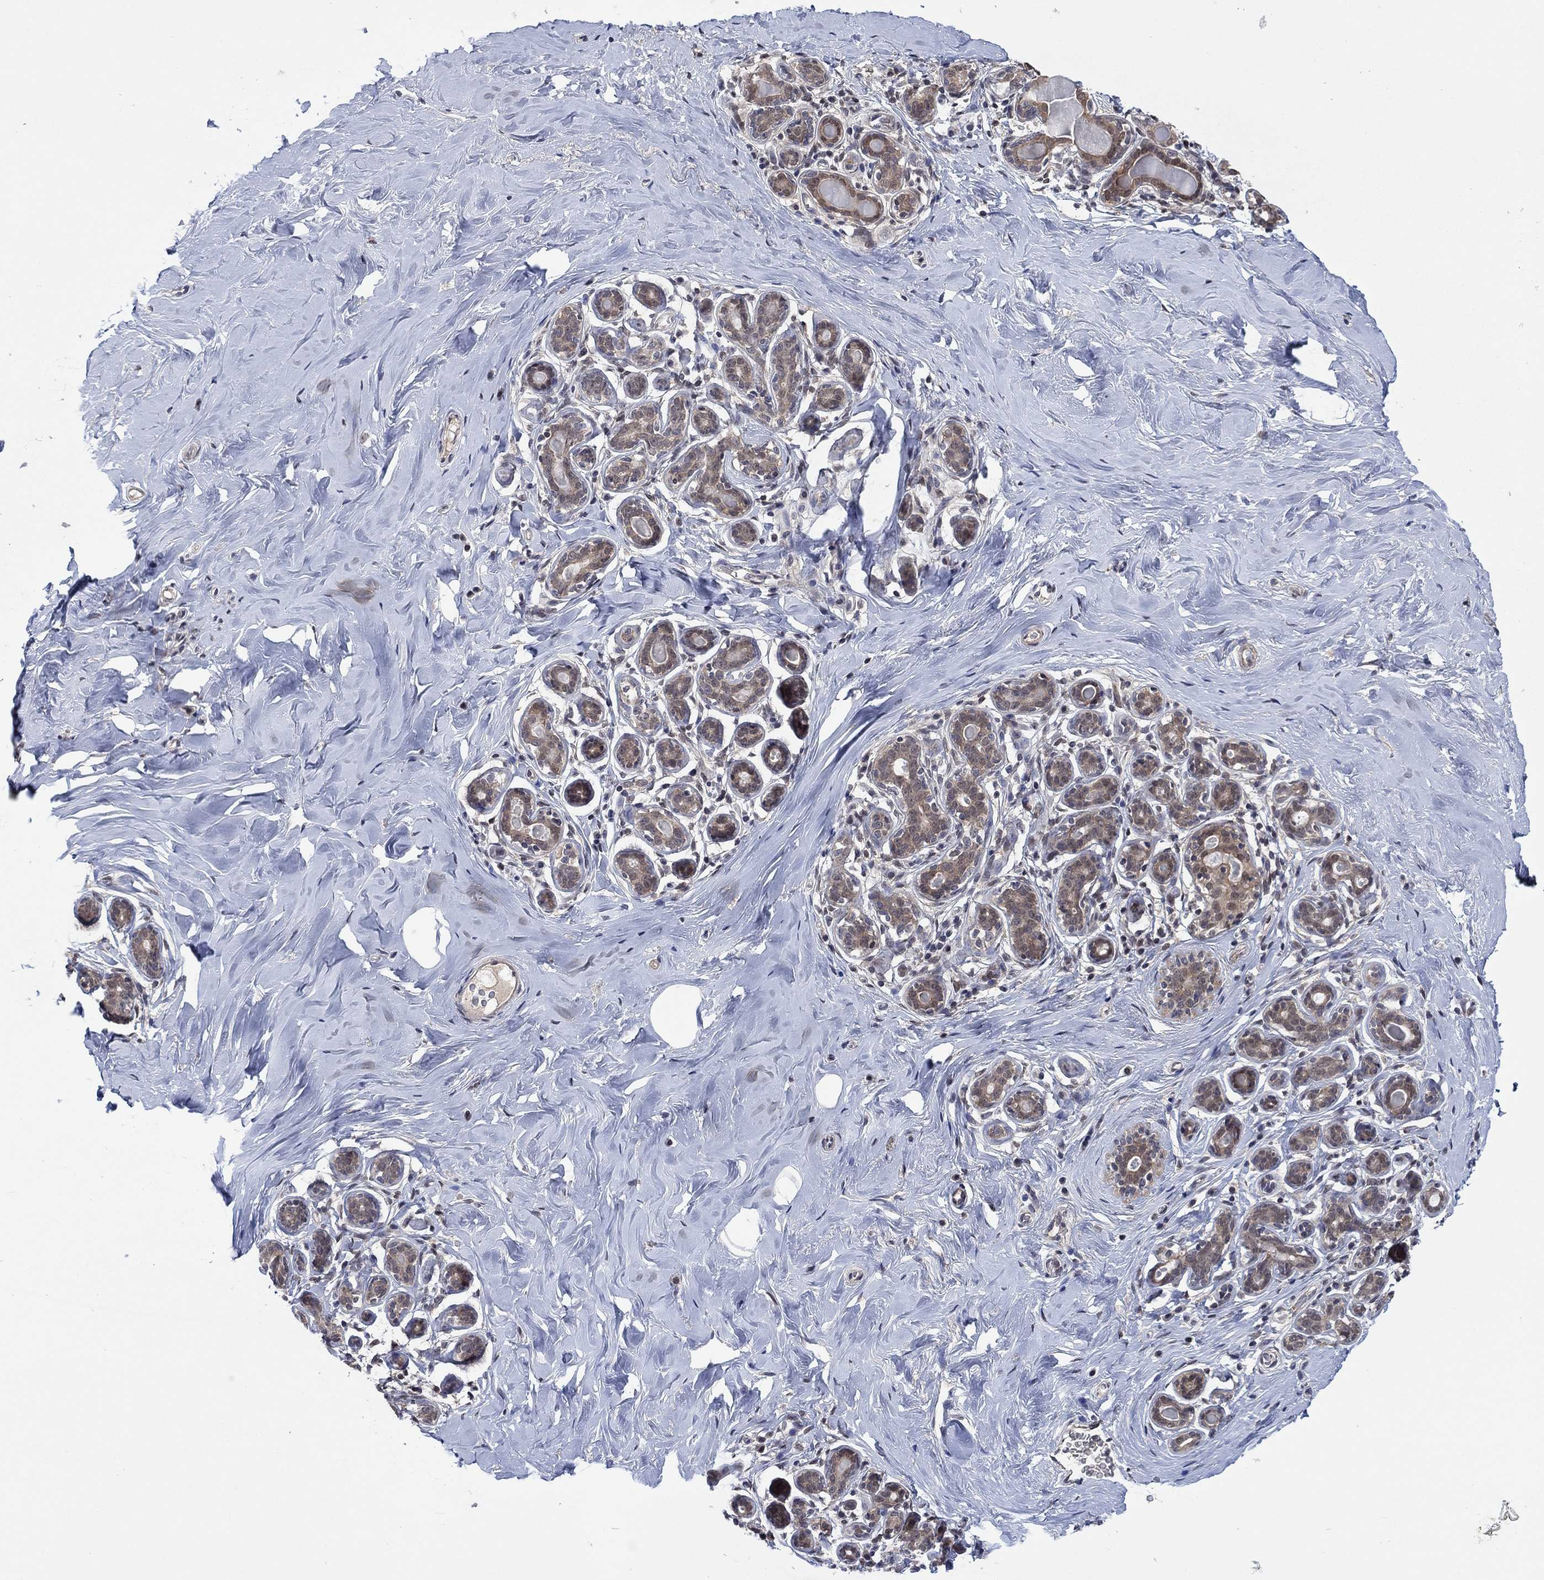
{"staining": {"intensity": "negative", "quantity": "none", "location": "none"}, "tissue": "breast", "cell_type": "Adipocytes", "image_type": "normal", "snomed": [{"axis": "morphology", "description": "Normal tissue, NOS"}, {"axis": "topography", "description": "Skin"}, {"axis": "topography", "description": "Breast"}], "caption": "DAB immunohistochemical staining of unremarkable human breast reveals no significant expression in adipocytes.", "gene": "IAH1", "patient": {"sex": "female", "age": 43}}